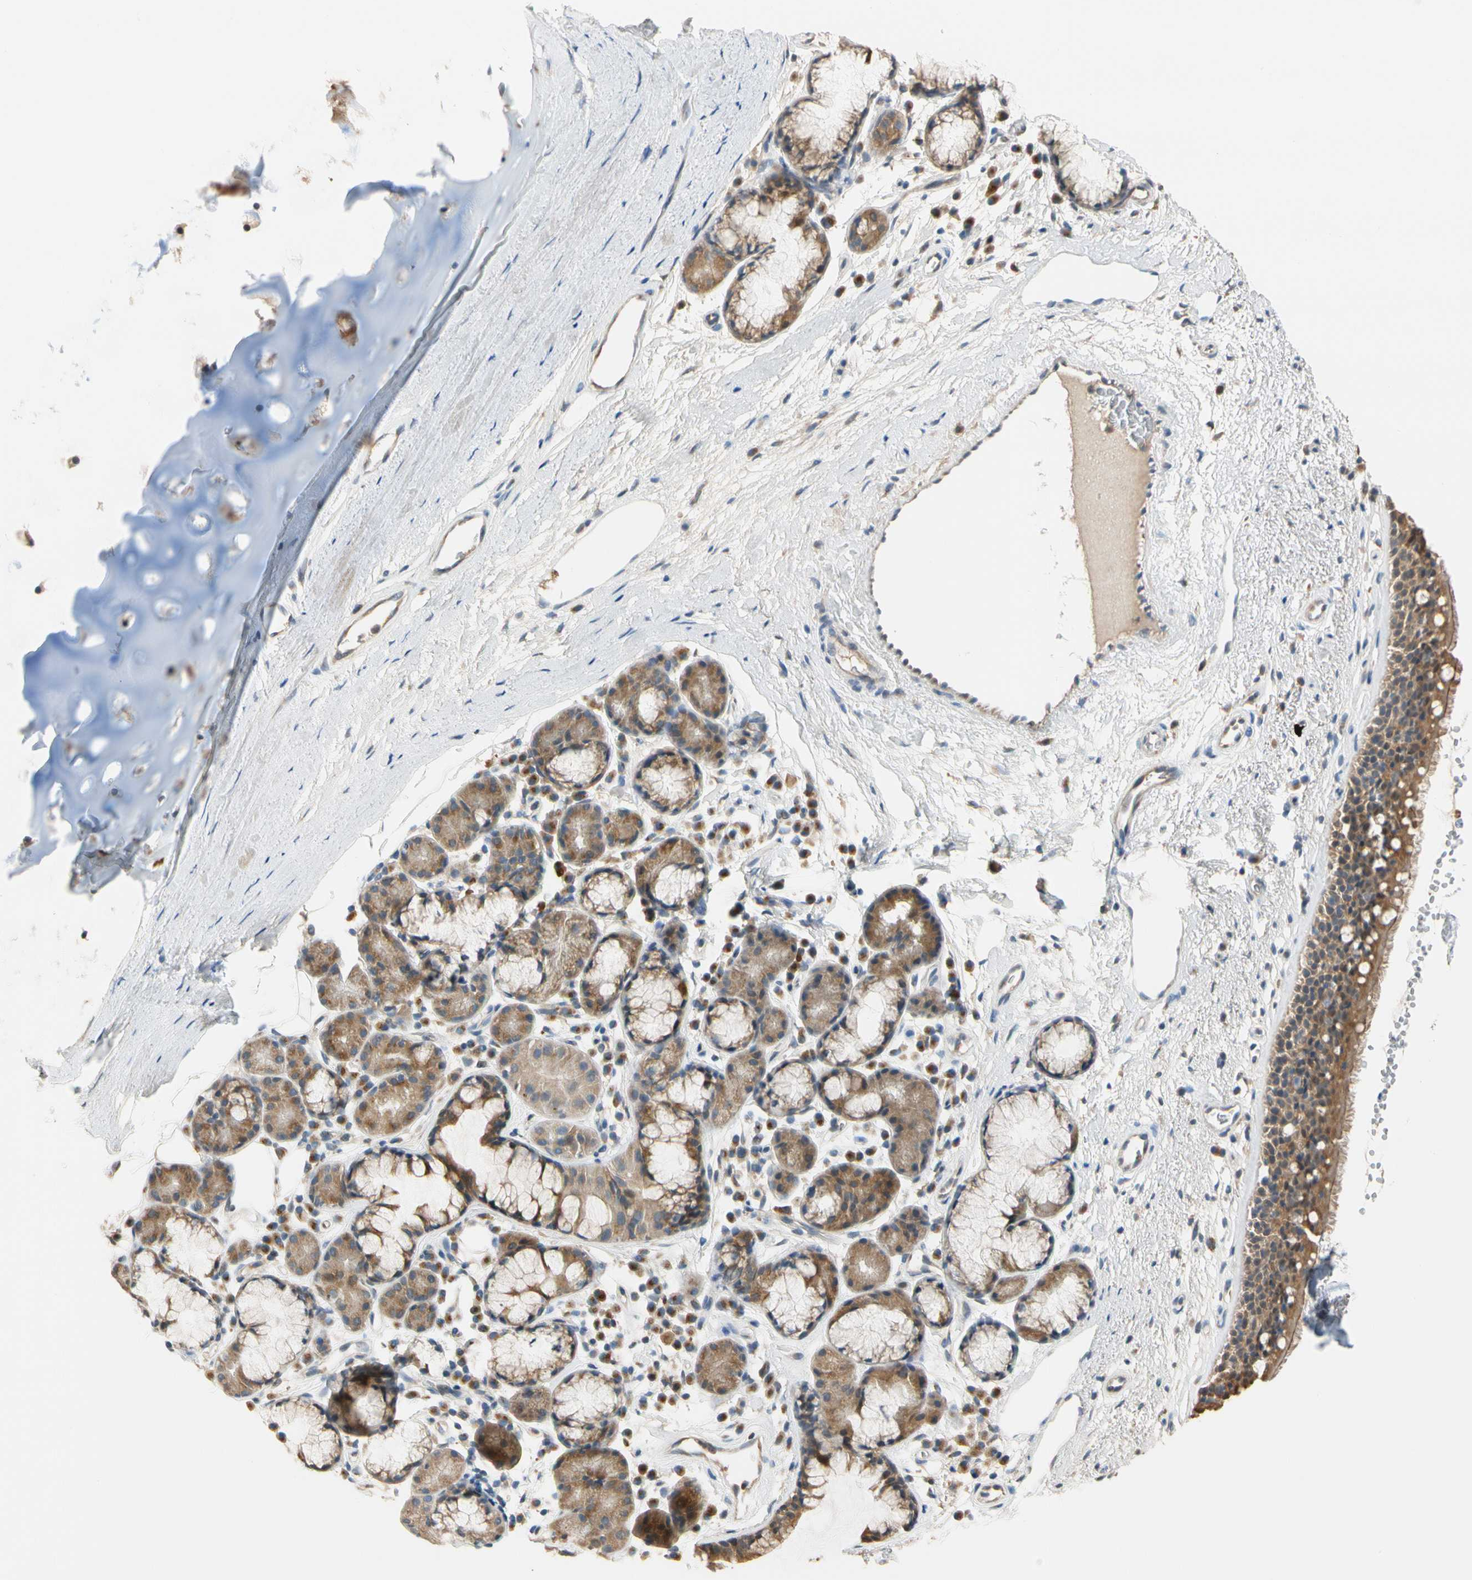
{"staining": {"intensity": "moderate", "quantity": ">75%", "location": "cytoplasmic/membranous"}, "tissue": "bronchus", "cell_type": "Respiratory epithelial cells", "image_type": "normal", "snomed": [{"axis": "morphology", "description": "Normal tissue, NOS"}, {"axis": "topography", "description": "Bronchus"}], "caption": "IHC of unremarkable bronchus shows medium levels of moderate cytoplasmic/membranous staining in about >75% of respiratory epithelial cells.", "gene": "GPSM2", "patient": {"sex": "female", "age": 54}}